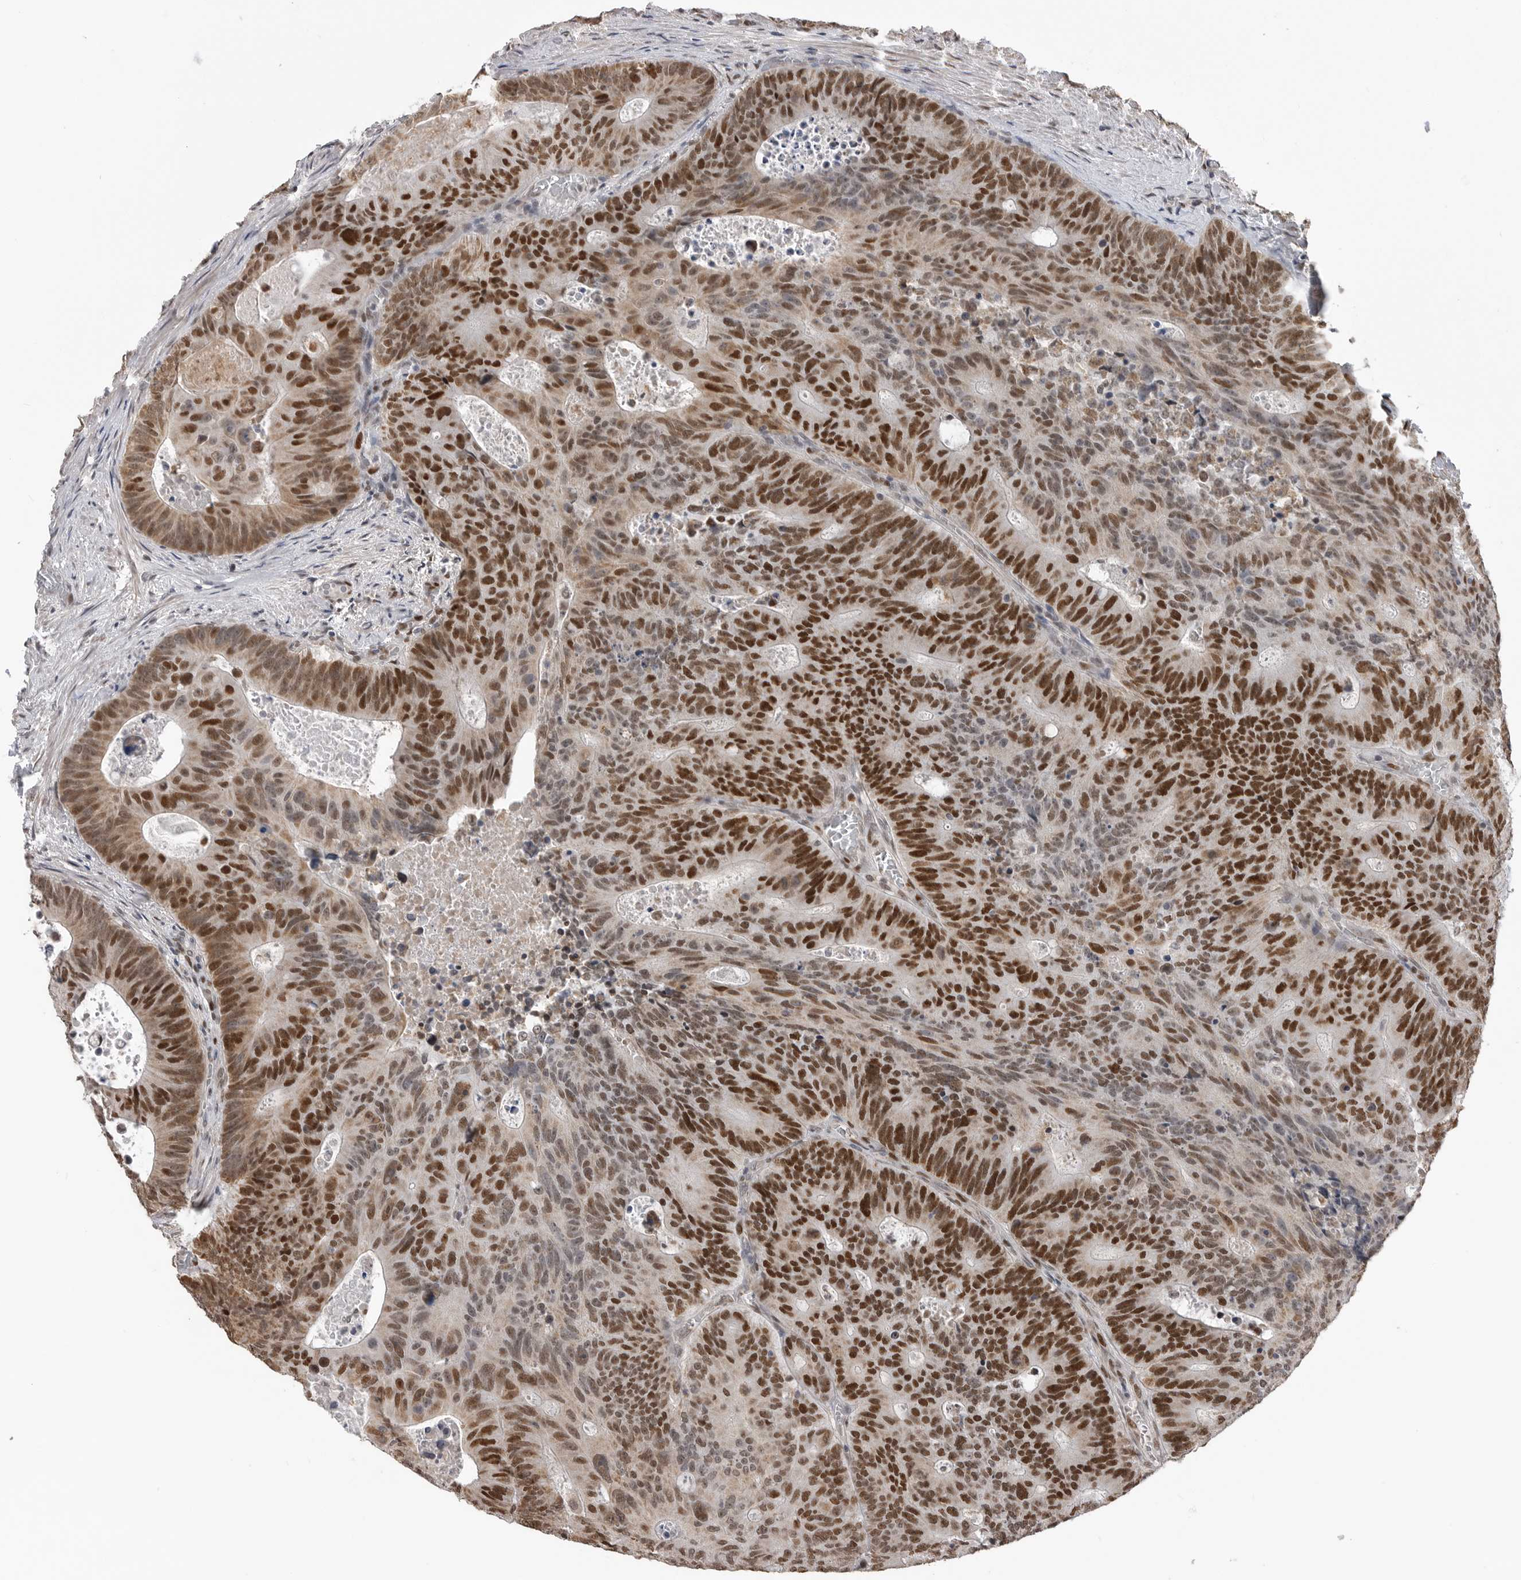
{"staining": {"intensity": "strong", "quantity": ">75%", "location": "nuclear"}, "tissue": "colorectal cancer", "cell_type": "Tumor cells", "image_type": "cancer", "snomed": [{"axis": "morphology", "description": "Adenocarcinoma, NOS"}, {"axis": "topography", "description": "Colon"}], "caption": "A histopathology image showing strong nuclear staining in about >75% of tumor cells in colorectal cancer (adenocarcinoma), as visualized by brown immunohistochemical staining.", "gene": "SMARCC1", "patient": {"sex": "male", "age": 87}}